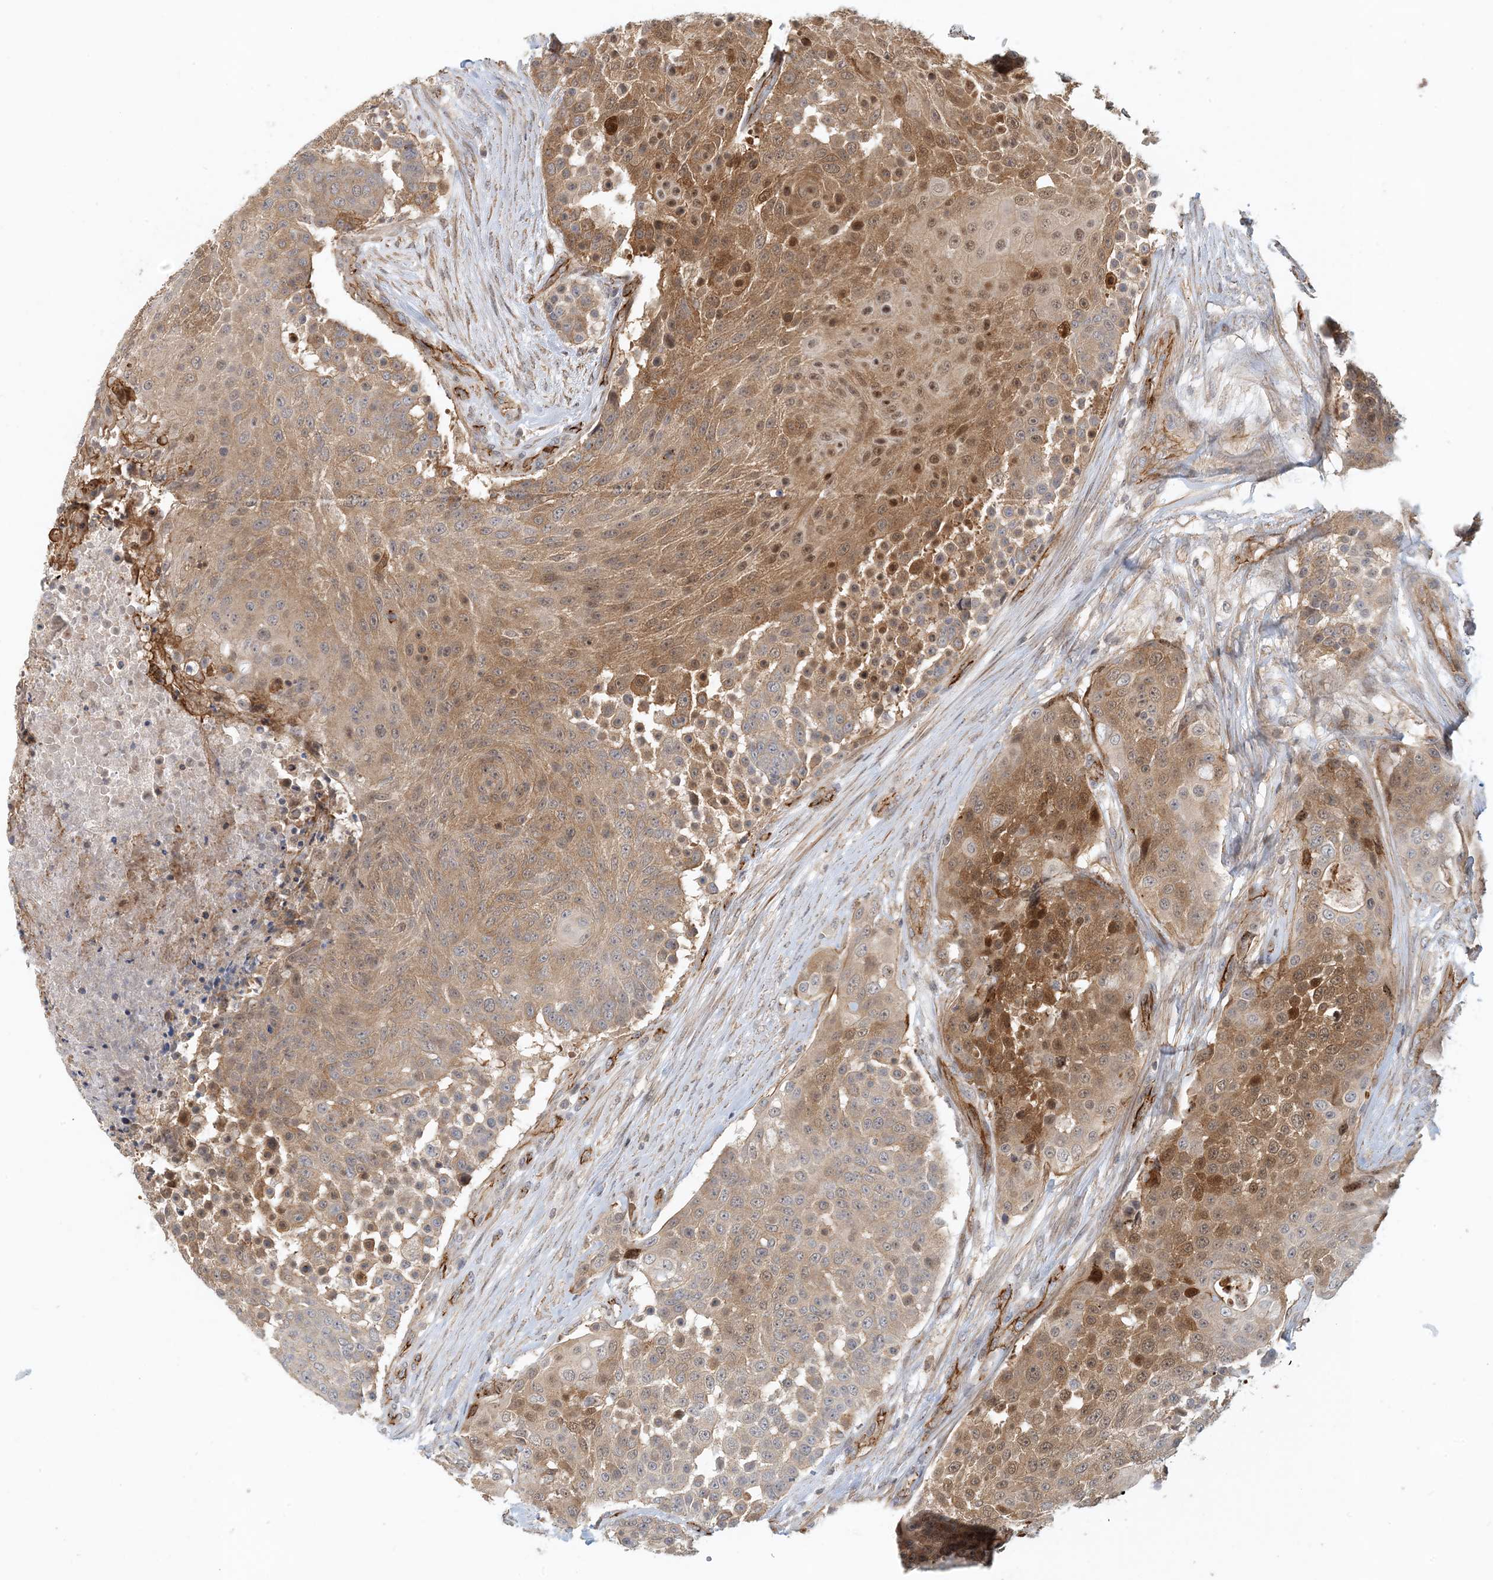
{"staining": {"intensity": "moderate", "quantity": "25%-75%", "location": "cytoplasmic/membranous,nuclear"}, "tissue": "urothelial cancer", "cell_type": "Tumor cells", "image_type": "cancer", "snomed": [{"axis": "morphology", "description": "Urothelial carcinoma, High grade"}, {"axis": "topography", "description": "Urinary bladder"}], "caption": "Urothelial cancer was stained to show a protein in brown. There is medium levels of moderate cytoplasmic/membranous and nuclear positivity in about 25%-75% of tumor cells.", "gene": "MAPKBP1", "patient": {"sex": "female", "age": 63}}